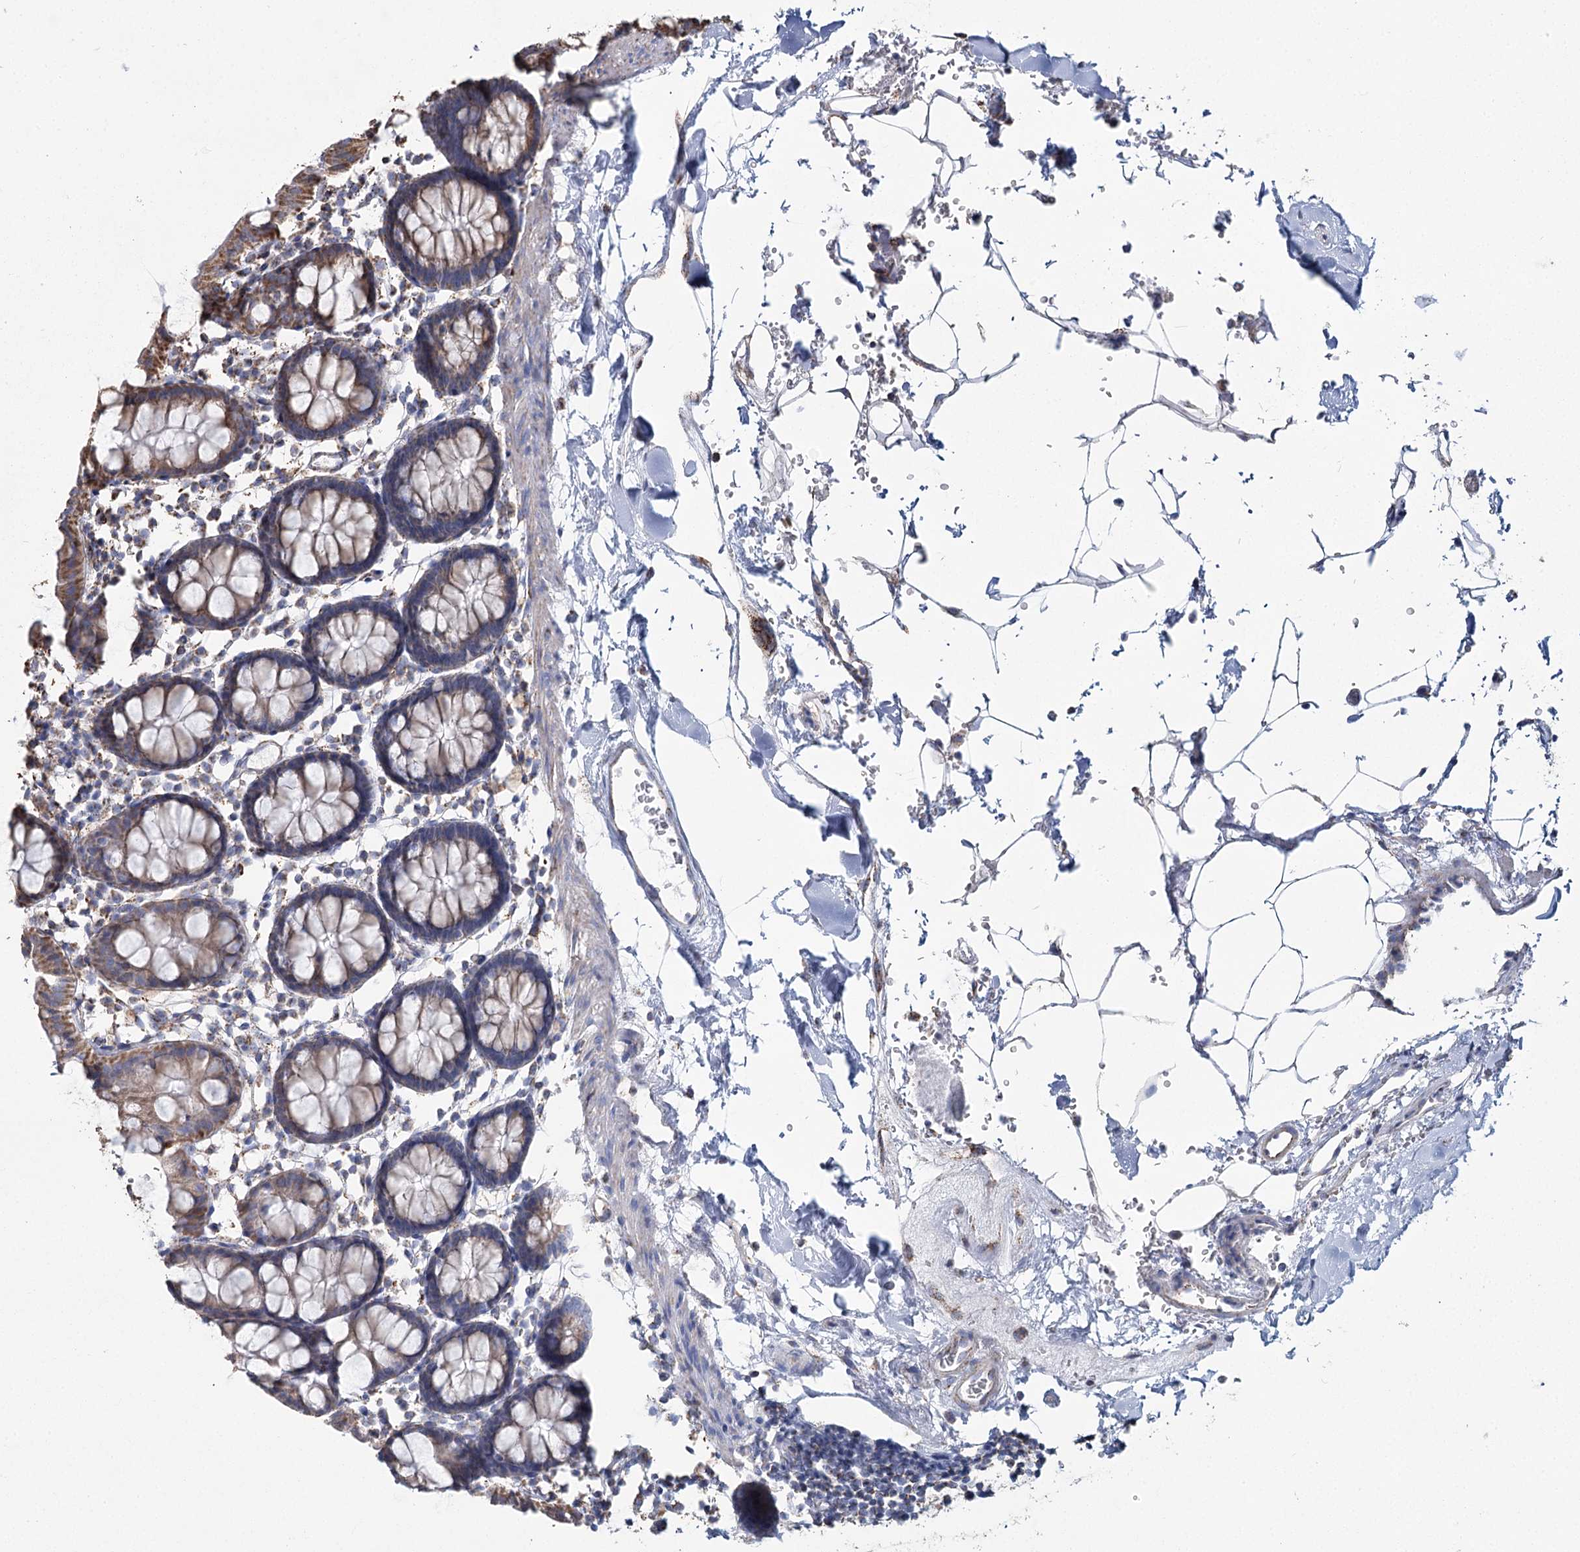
{"staining": {"intensity": "weak", "quantity": "25%-75%", "location": "cytoplasmic/membranous"}, "tissue": "colon", "cell_type": "Endothelial cells", "image_type": "normal", "snomed": [{"axis": "morphology", "description": "Normal tissue, NOS"}, {"axis": "topography", "description": "Colon"}], "caption": "A histopathology image showing weak cytoplasmic/membranous expression in approximately 25%-75% of endothelial cells in benign colon, as visualized by brown immunohistochemical staining.", "gene": "MRPL44", "patient": {"sex": "male", "age": 75}}